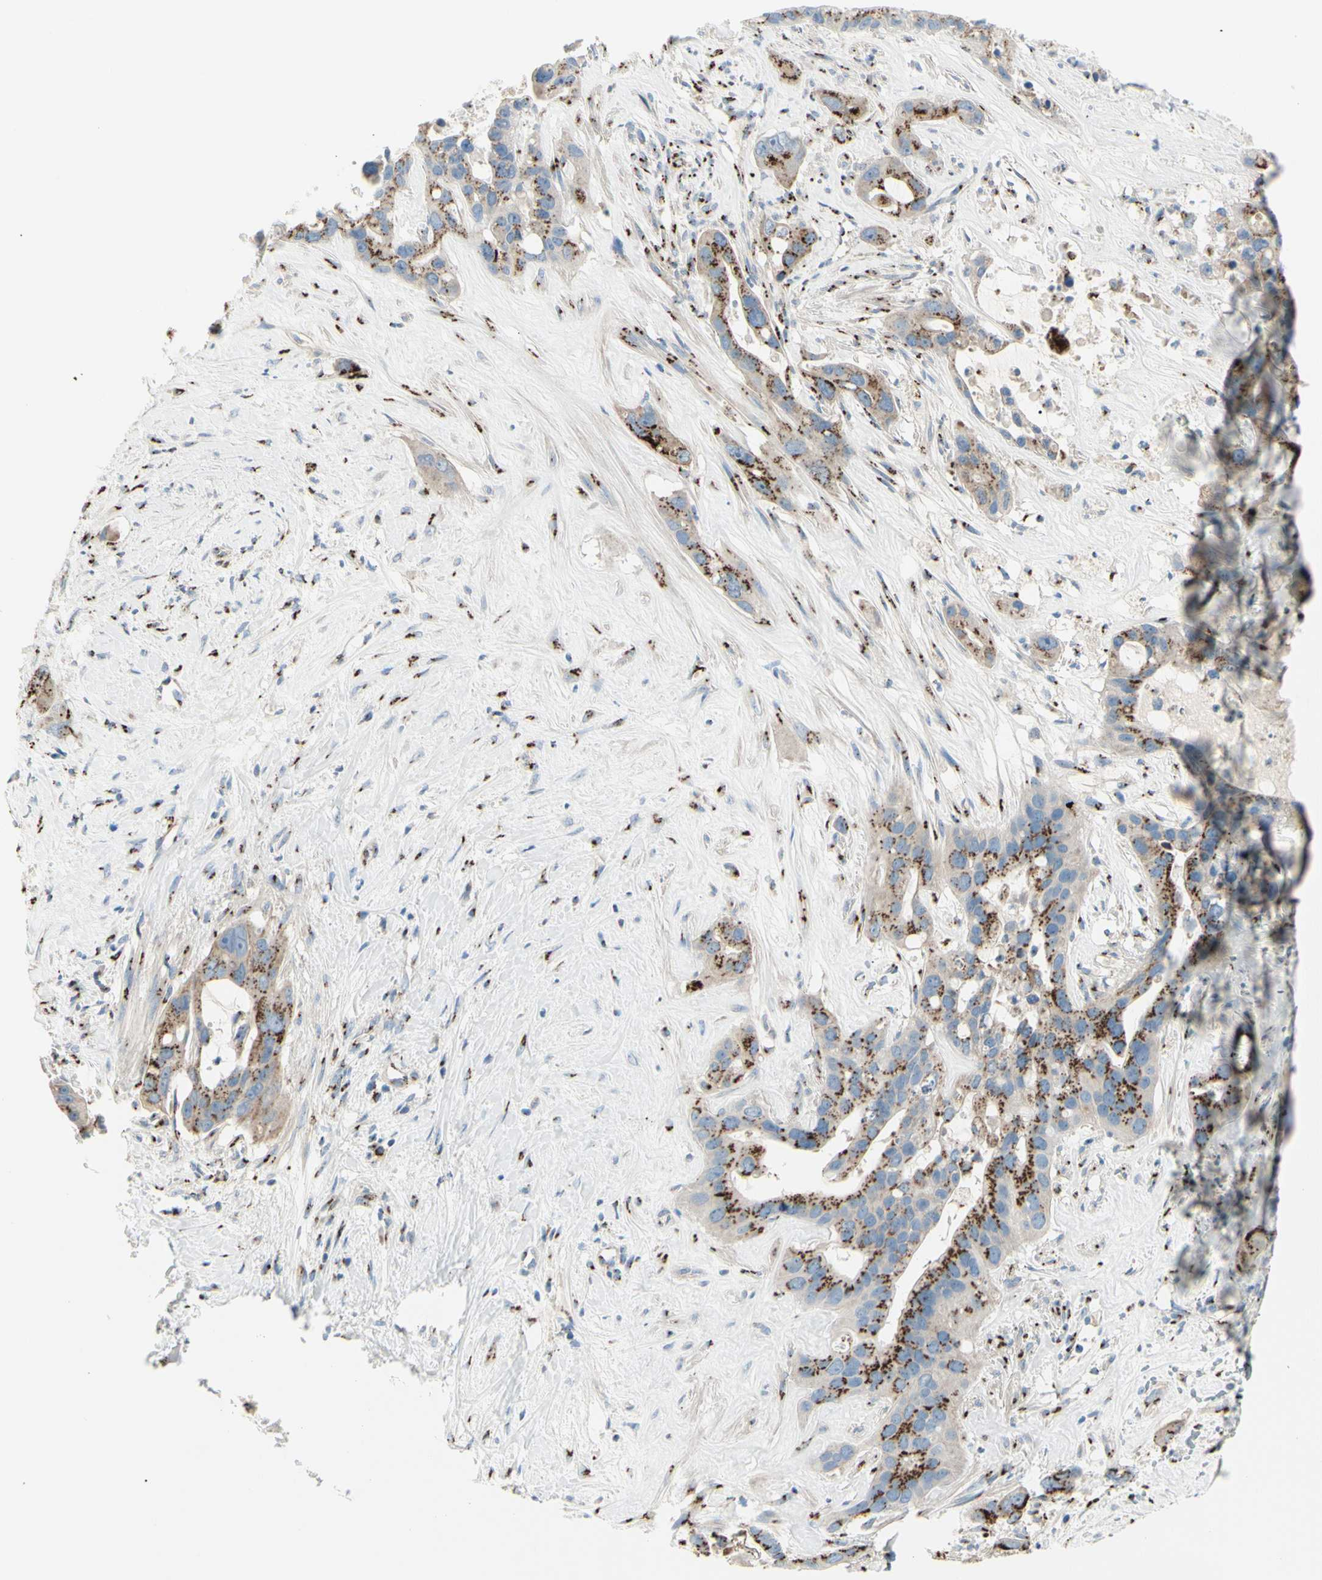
{"staining": {"intensity": "strong", "quantity": ">75%", "location": "cytoplasmic/membranous"}, "tissue": "liver cancer", "cell_type": "Tumor cells", "image_type": "cancer", "snomed": [{"axis": "morphology", "description": "Cholangiocarcinoma"}, {"axis": "topography", "description": "Liver"}], "caption": "Strong cytoplasmic/membranous staining is seen in approximately >75% of tumor cells in liver cancer. (Stains: DAB (3,3'-diaminobenzidine) in brown, nuclei in blue, Microscopy: brightfield microscopy at high magnification).", "gene": "B4GALT1", "patient": {"sex": "female", "age": 65}}